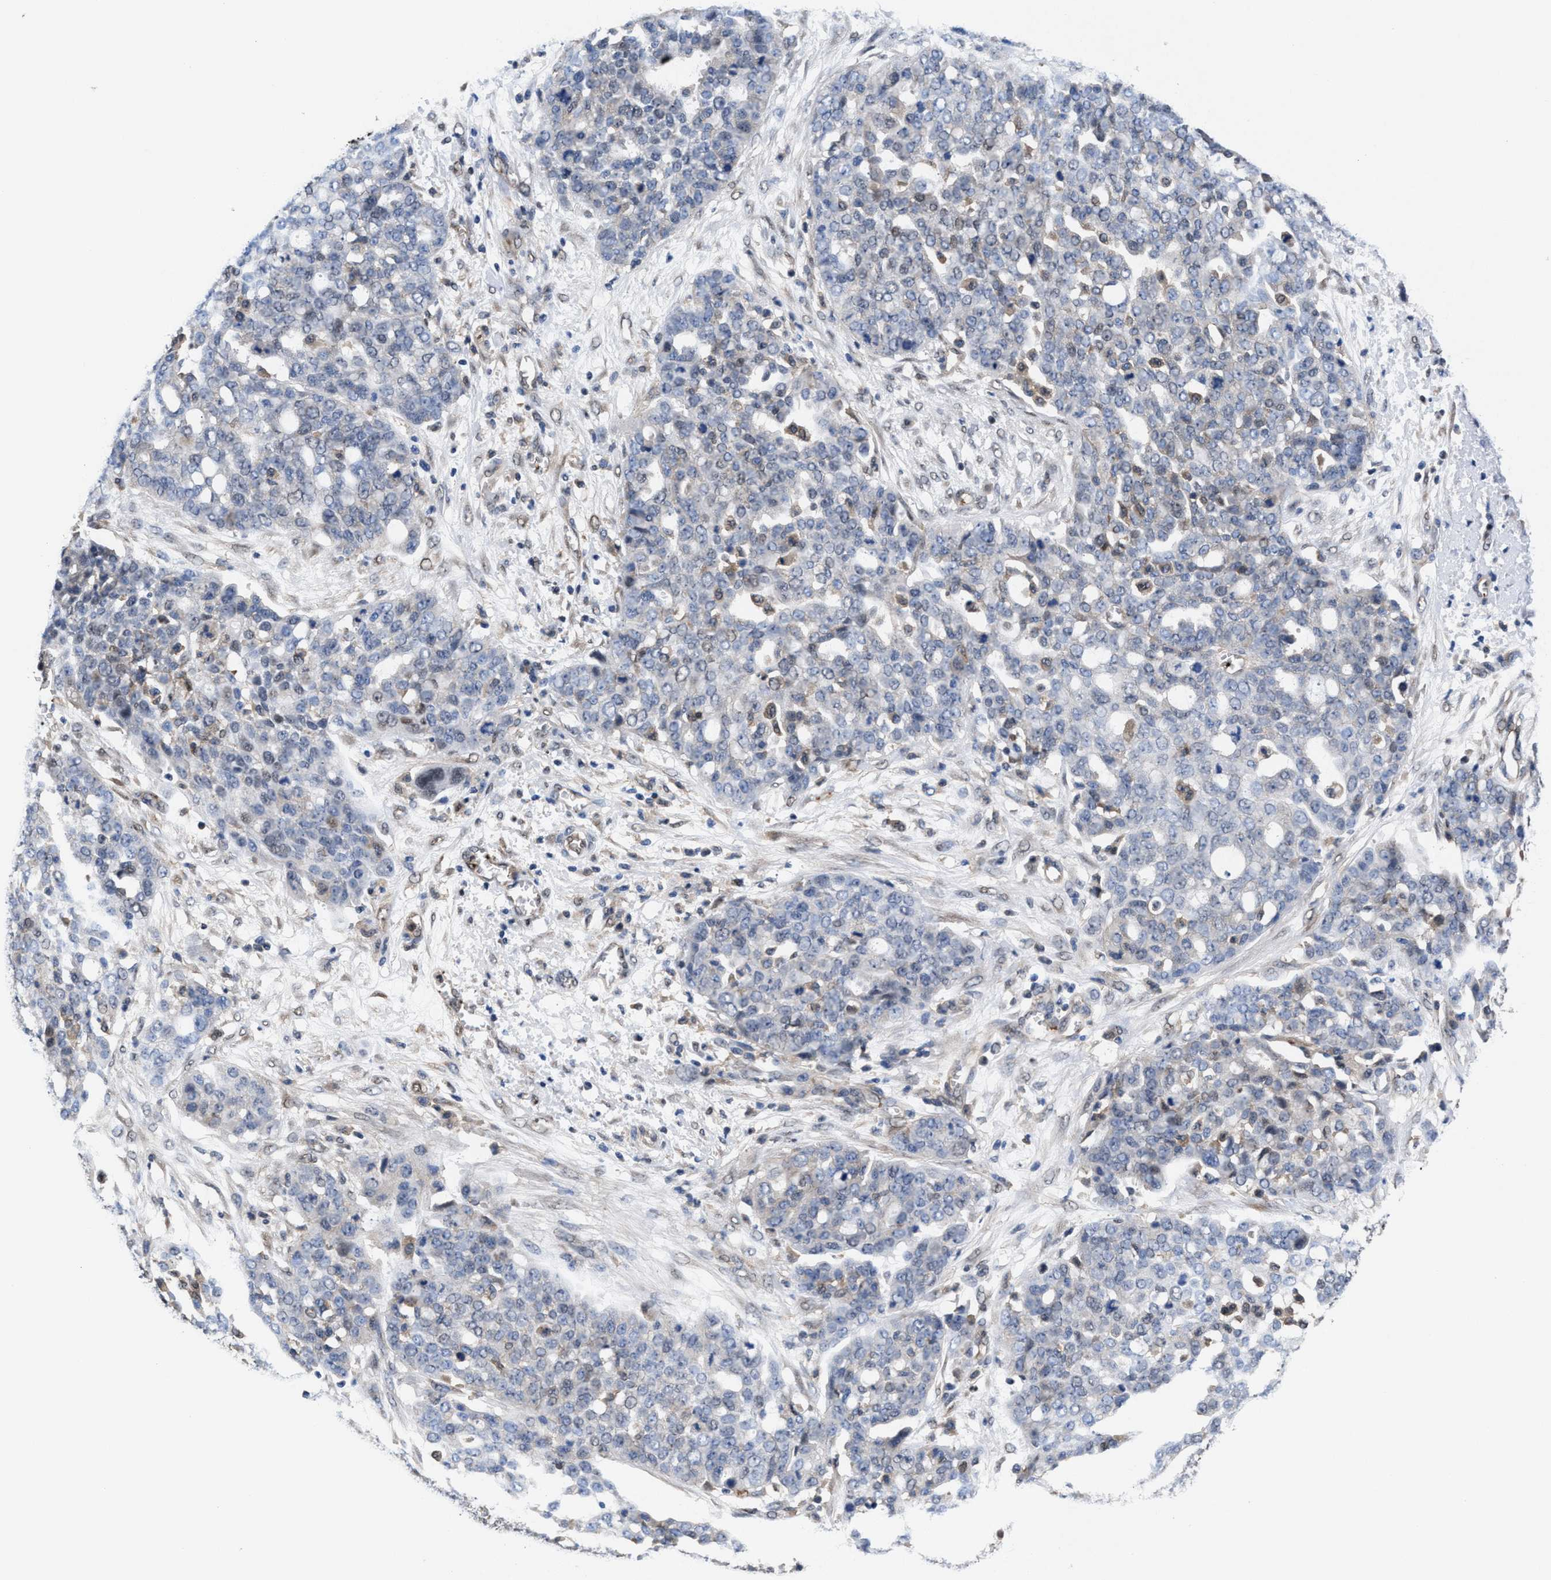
{"staining": {"intensity": "negative", "quantity": "none", "location": "none"}, "tissue": "ovarian cancer", "cell_type": "Tumor cells", "image_type": "cancer", "snomed": [{"axis": "morphology", "description": "Cystadenocarcinoma, serous, NOS"}, {"axis": "topography", "description": "Soft tissue"}, {"axis": "topography", "description": "Ovary"}], "caption": "Immunohistochemical staining of ovarian serous cystadenocarcinoma exhibits no significant positivity in tumor cells. (DAB (3,3'-diaminobenzidine) immunohistochemistry with hematoxylin counter stain).", "gene": "ACLY", "patient": {"sex": "female", "age": 57}}